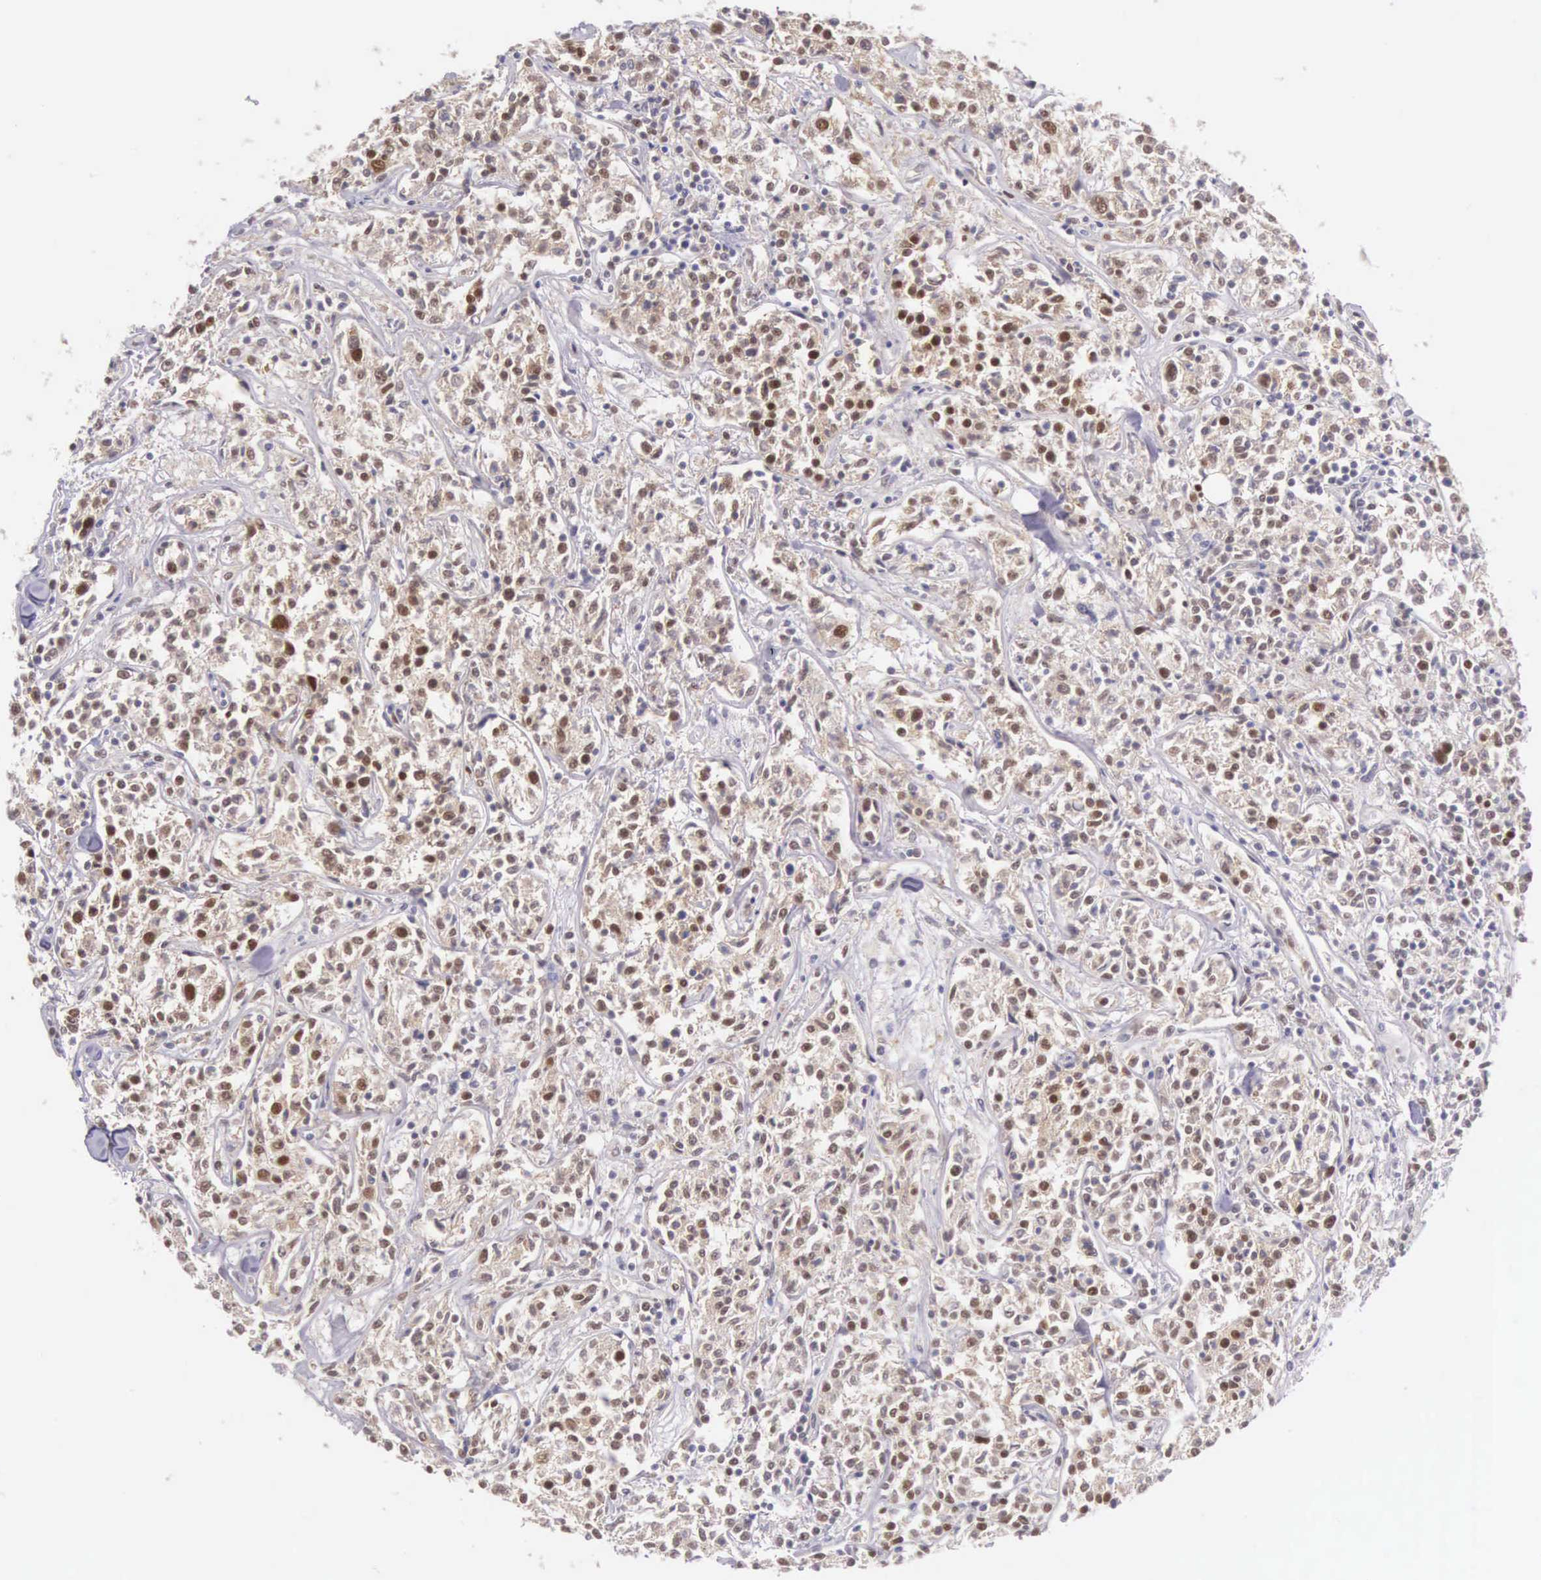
{"staining": {"intensity": "strong", "quantity": "25%-75%", "location": "nuclear"}, "tissue": "lymphoma", "cell_type": "Tumor cells", "image_type": "cancer", "snomed": [{"axis": "morphology", "description": "Malignant lymphoma, non-Hodgkin's type, Low grade"}, {"axis": "topography", "description": "Small intestine"}], "caption": "Malignant lymphoma, non-Hodgkin's type (low-grade) was stained to show a protein in brown. There is high levels of strong nuclear staining in about 25%-75% of tumor cells.", "gene": "CCDC117", "patient": {"sex": "female", "age": 59}}